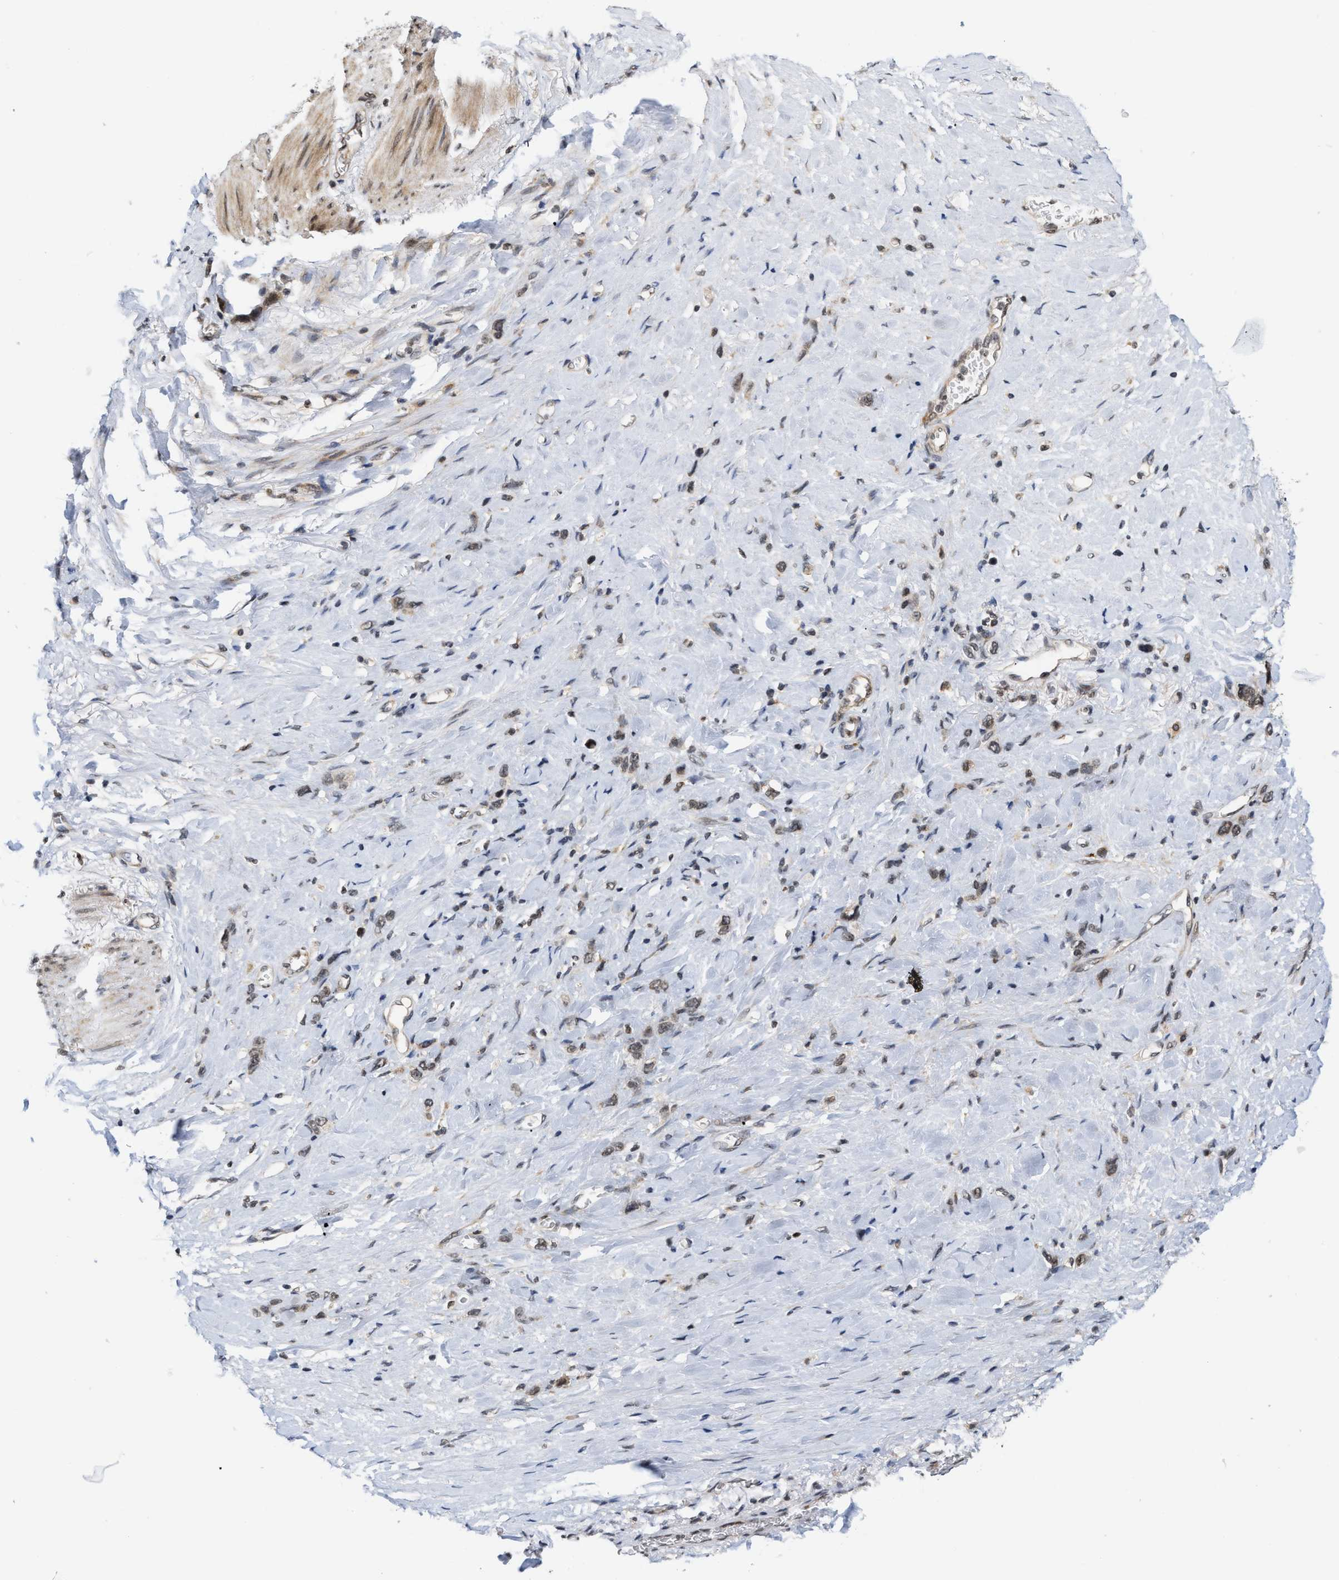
{"staining": {"intensity": "weak", "quantity": ">75%", "location": "nuclear"}, "tissue": "stomach cancer", "cell_type": "Tumor cells", "image_type": "cancer", "snomed": [{"axis": "morphology", "description": "Normal tissue, NOS"}, {"axis": "morphology", "description": "Adenocarcinoma, NOS"}, {"axis": "morphology", "description": "Adenocarcinoma, High grade"}, {"axis": "topography", "description": "Stomach, upper"}, {"axis": "topography", "description": "Stomach"}], "caption": "About >75% of tumor cells in stomach cancer (adenocarcinoma) demonstrate weak nuclear protein staining as visualized by brown immunohistochemical staining.", "gene": "ANKRD6", "patient": {"sex": "female", "age": 65}}